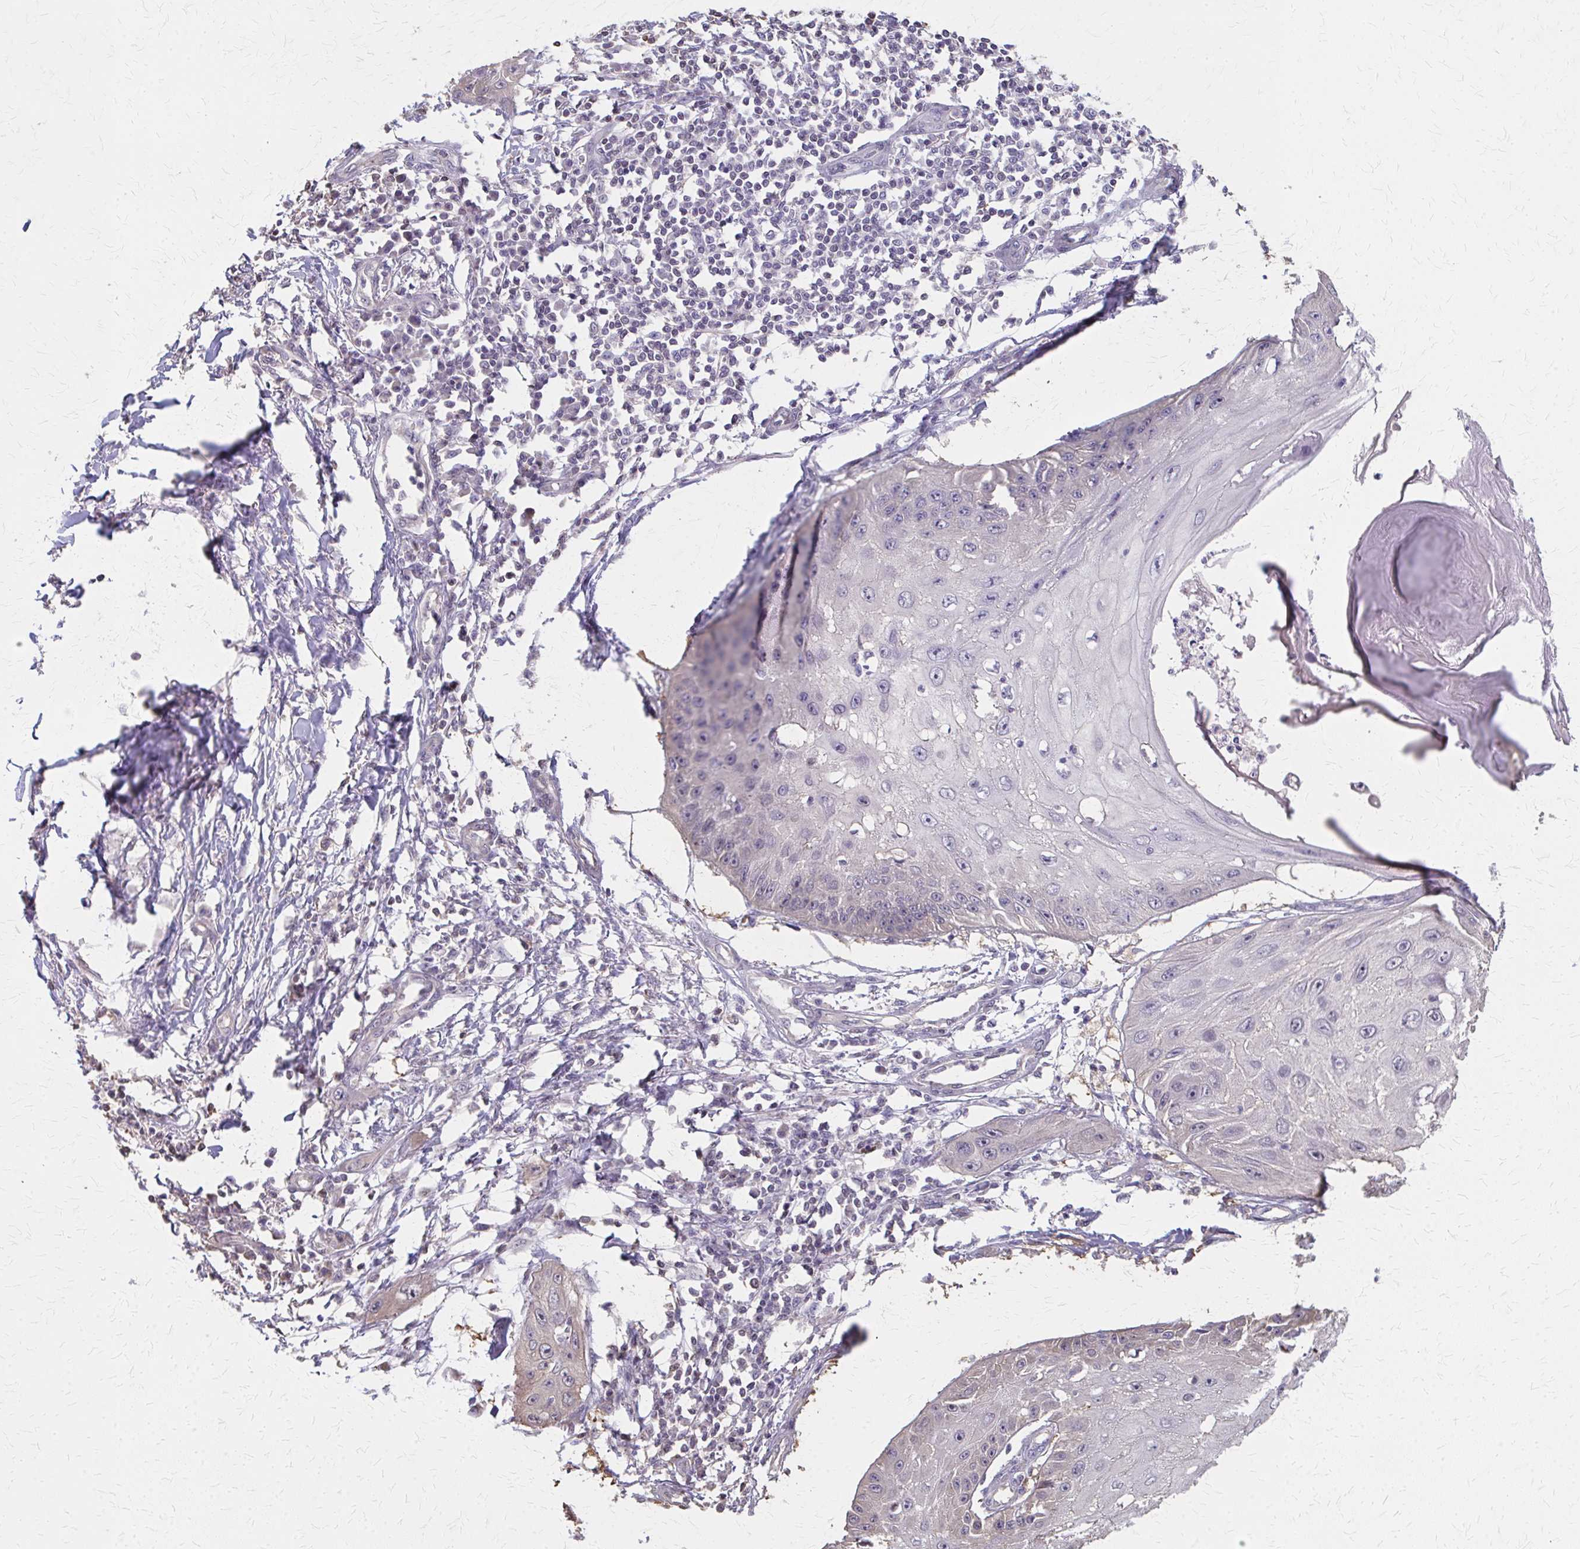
{"staining": {"intensity": "negative", "quantity": "none", "location": "none"}, "tissue": "skin cancer", "cell_type": "Tumor cells", "image_type": "cancer", "snomed": [{"axis": "morphology", "description": "Squamous cell carcinoma, NOS"}, {"axis": "topography", "description": "Skin"}], "caption": "There is no significant expression in tumor cells of squamous cell carcinoma (skin).", "gene": "RABGAP1L", "patient": {"sex": "male", "age": 70}}